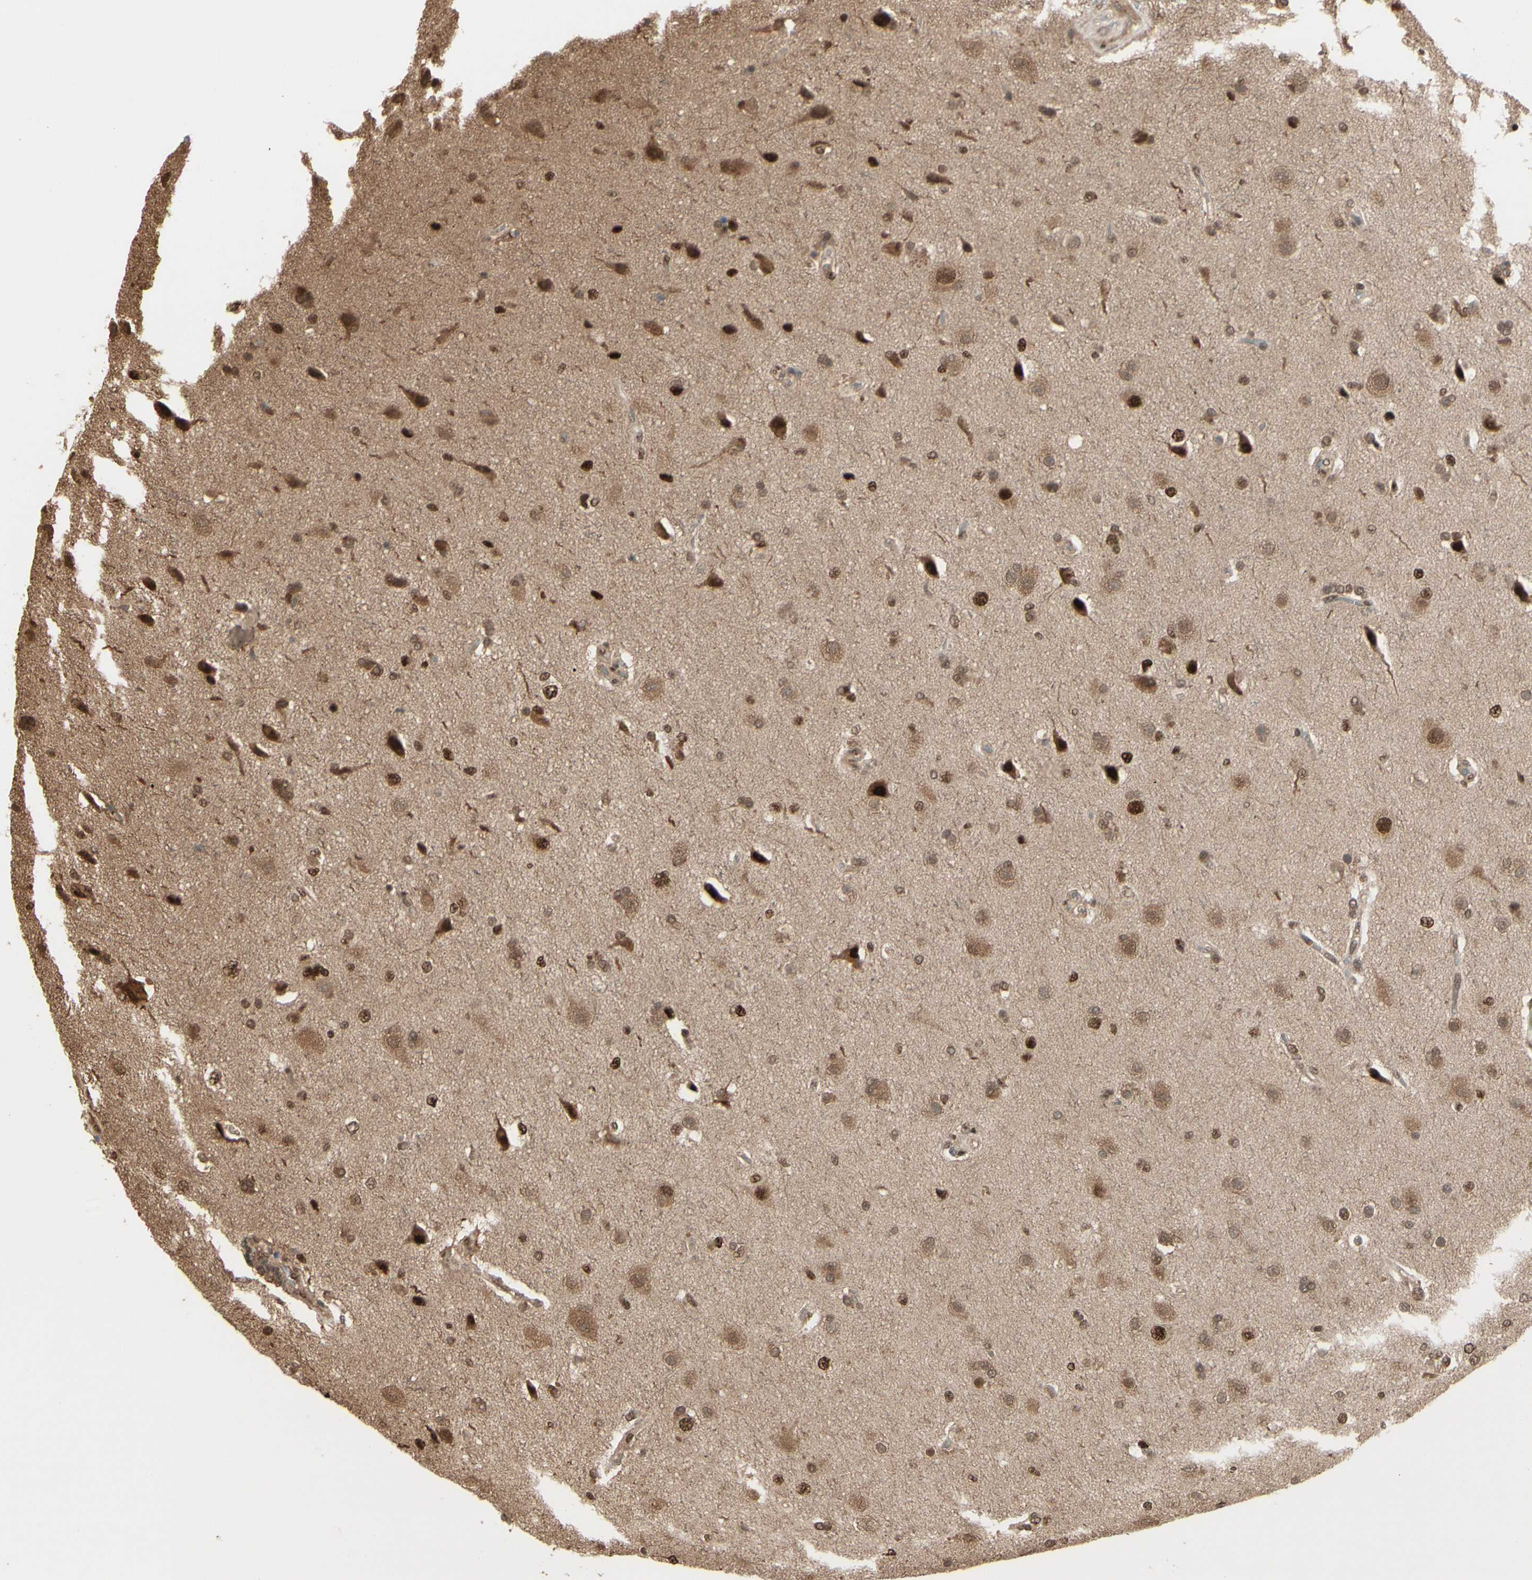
{"staining": {"intensity": "moderate", "quantity": ">75%", "location": "cytoplasmic/membranous,nuclear"}, "tissue": "glioma", "cell_type": "Tumor cells", "image_type": "cancer", "snomed": [{"axis": "morphology", "description": "Glioma, malignant, High grade"}, {"axis": "topography", "description": "Brain"}], "caption": "The photomicrograph reveals a brown stain indicating the presence of a protein in the cytoplasmic/membranous and nuclear of tumor cells in malignant glioma (high-grade).", "gene": "HSF1", "patient": {"sex": "male", "age": 71}}